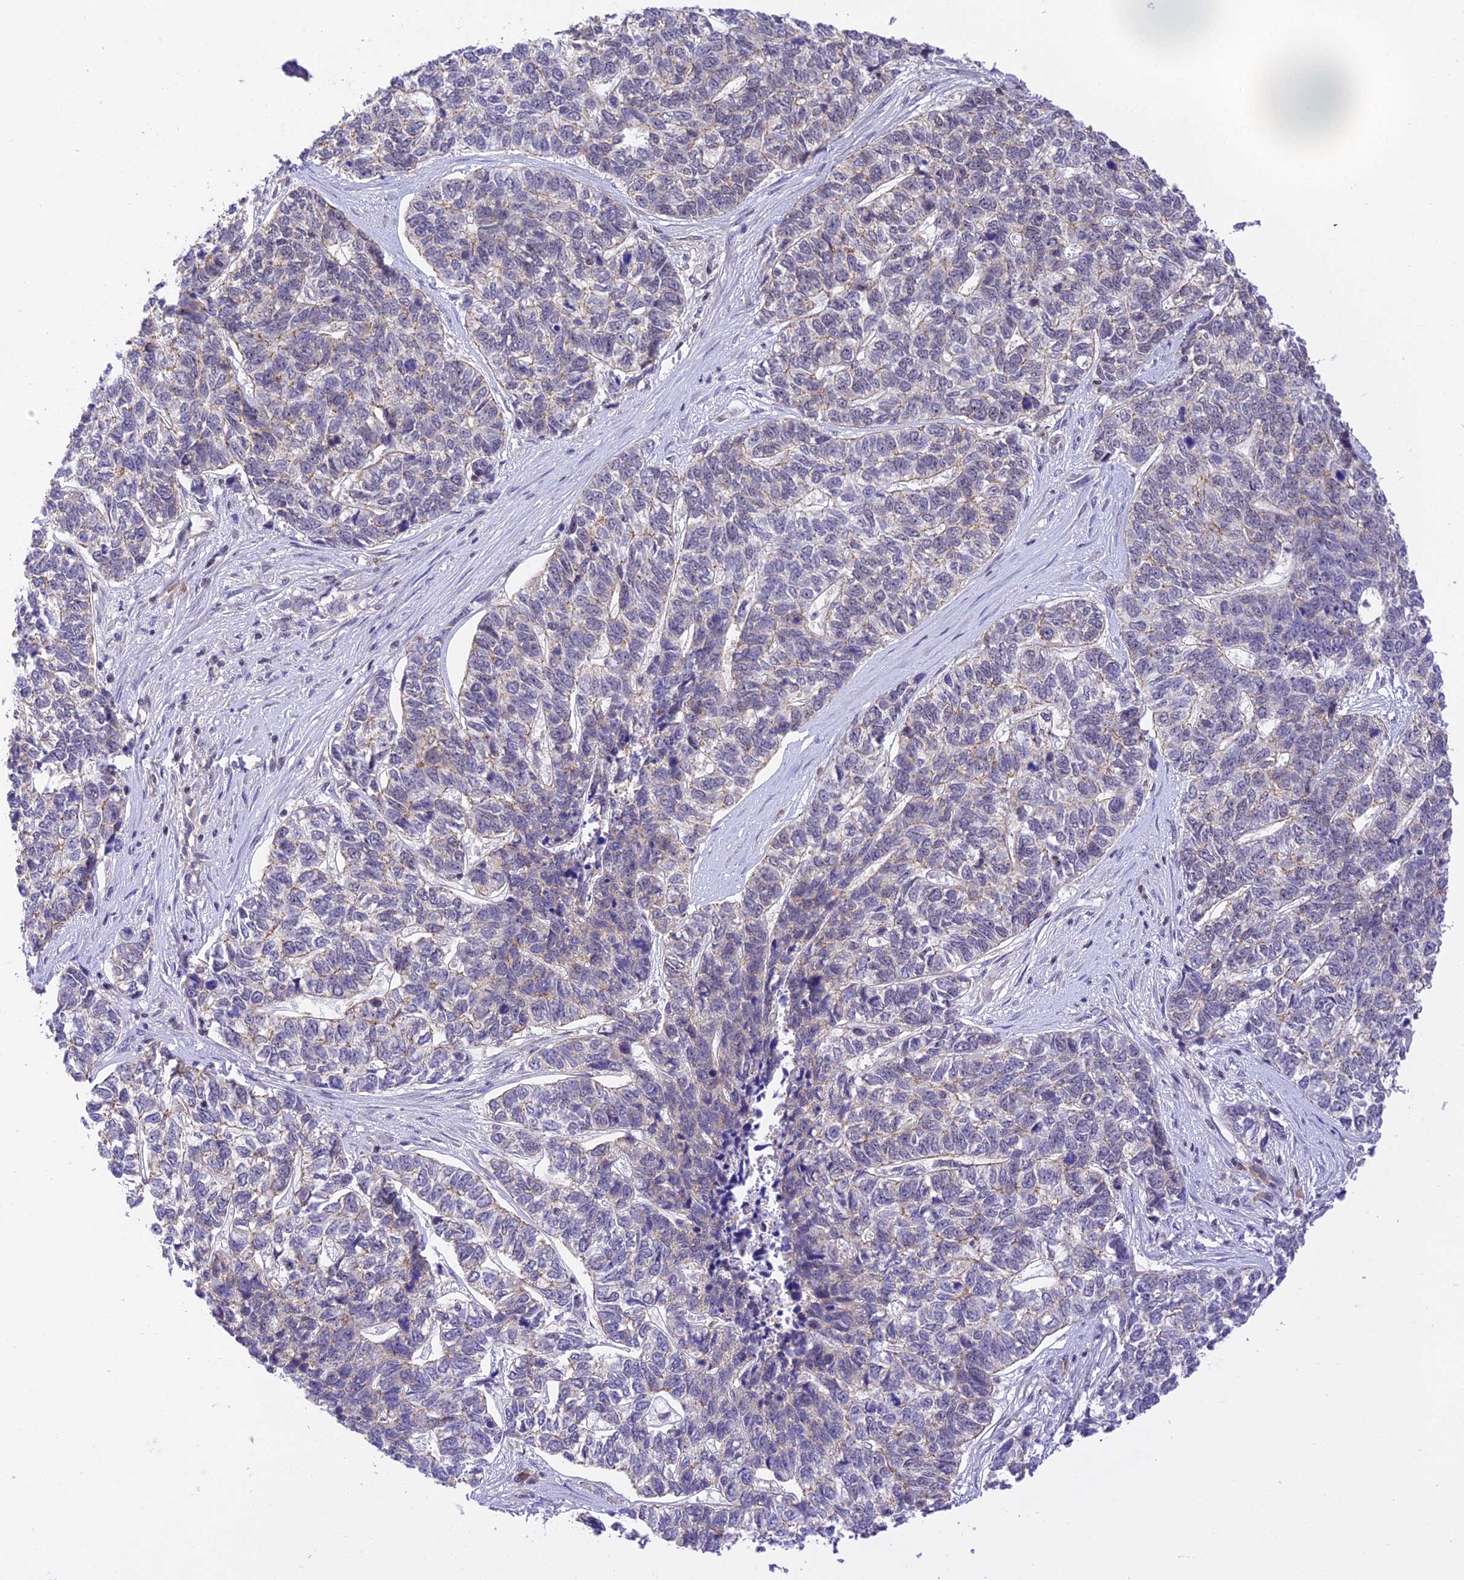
{"staining": {"intensity": "negative", "quantity": "none", "location": "none"}, "tissue": "skin cancer", "cell_type": "Tumor cells", "image_type": "cancer", "snomed": [{"axis": "morphology", "description": "Basal cell carcinoma"}, {"axis": "topography", "description": "Skin"}], "caption": "Immunohistochemistry histopathology image of neoplastic tissue: basal cell carcinoma (skin) stained with DAB exhibits no significant protein positivity in tumor cells.", "gene": "THAP11", "patient": {"sex": "female", "age": 65}}